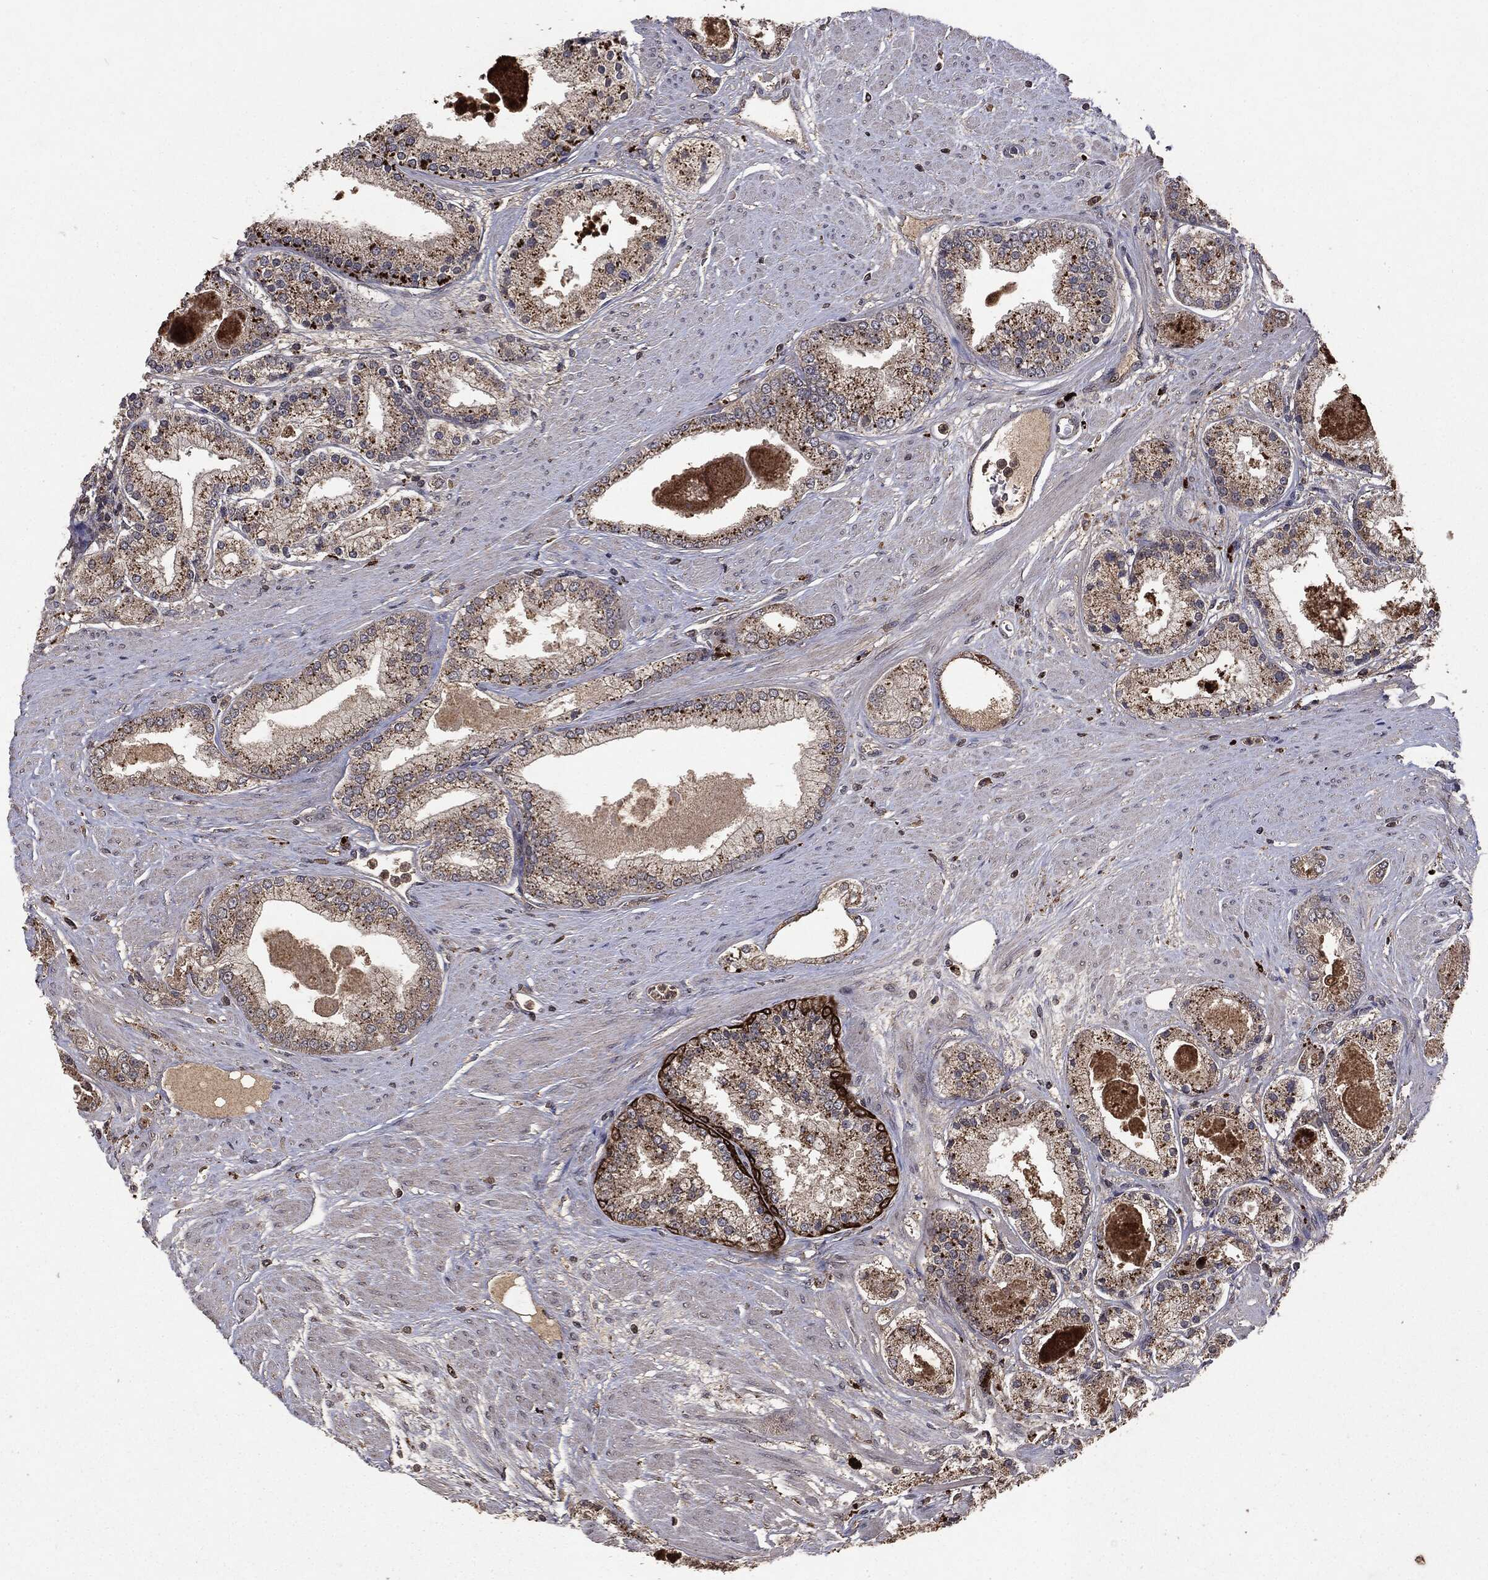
{"staining": {"intensity": "negative", "quantity": "none", "location": "none"}, "tissue": "prostate cancer", "cell_type": "Tumor cells", "image_type": "cancer", "snomed": [{"axis": "morphology", "description": "Adenocarcinoma, High grade"}, {"axis": "topography", "description": "Prostate"}], "caption": "The immunohistochemistry (IHC) micrograph has no significant staining in tumor cells of high-grade adenocarcinoma (prostate) tissue. Brightfield microscopy of immunohistochemistry (IHC) stained with DAB (brown) and hematoxylin (blue), captured at high magnification.", "gene": "MTOR", "patient": {"sex": "male", "age": 67}}